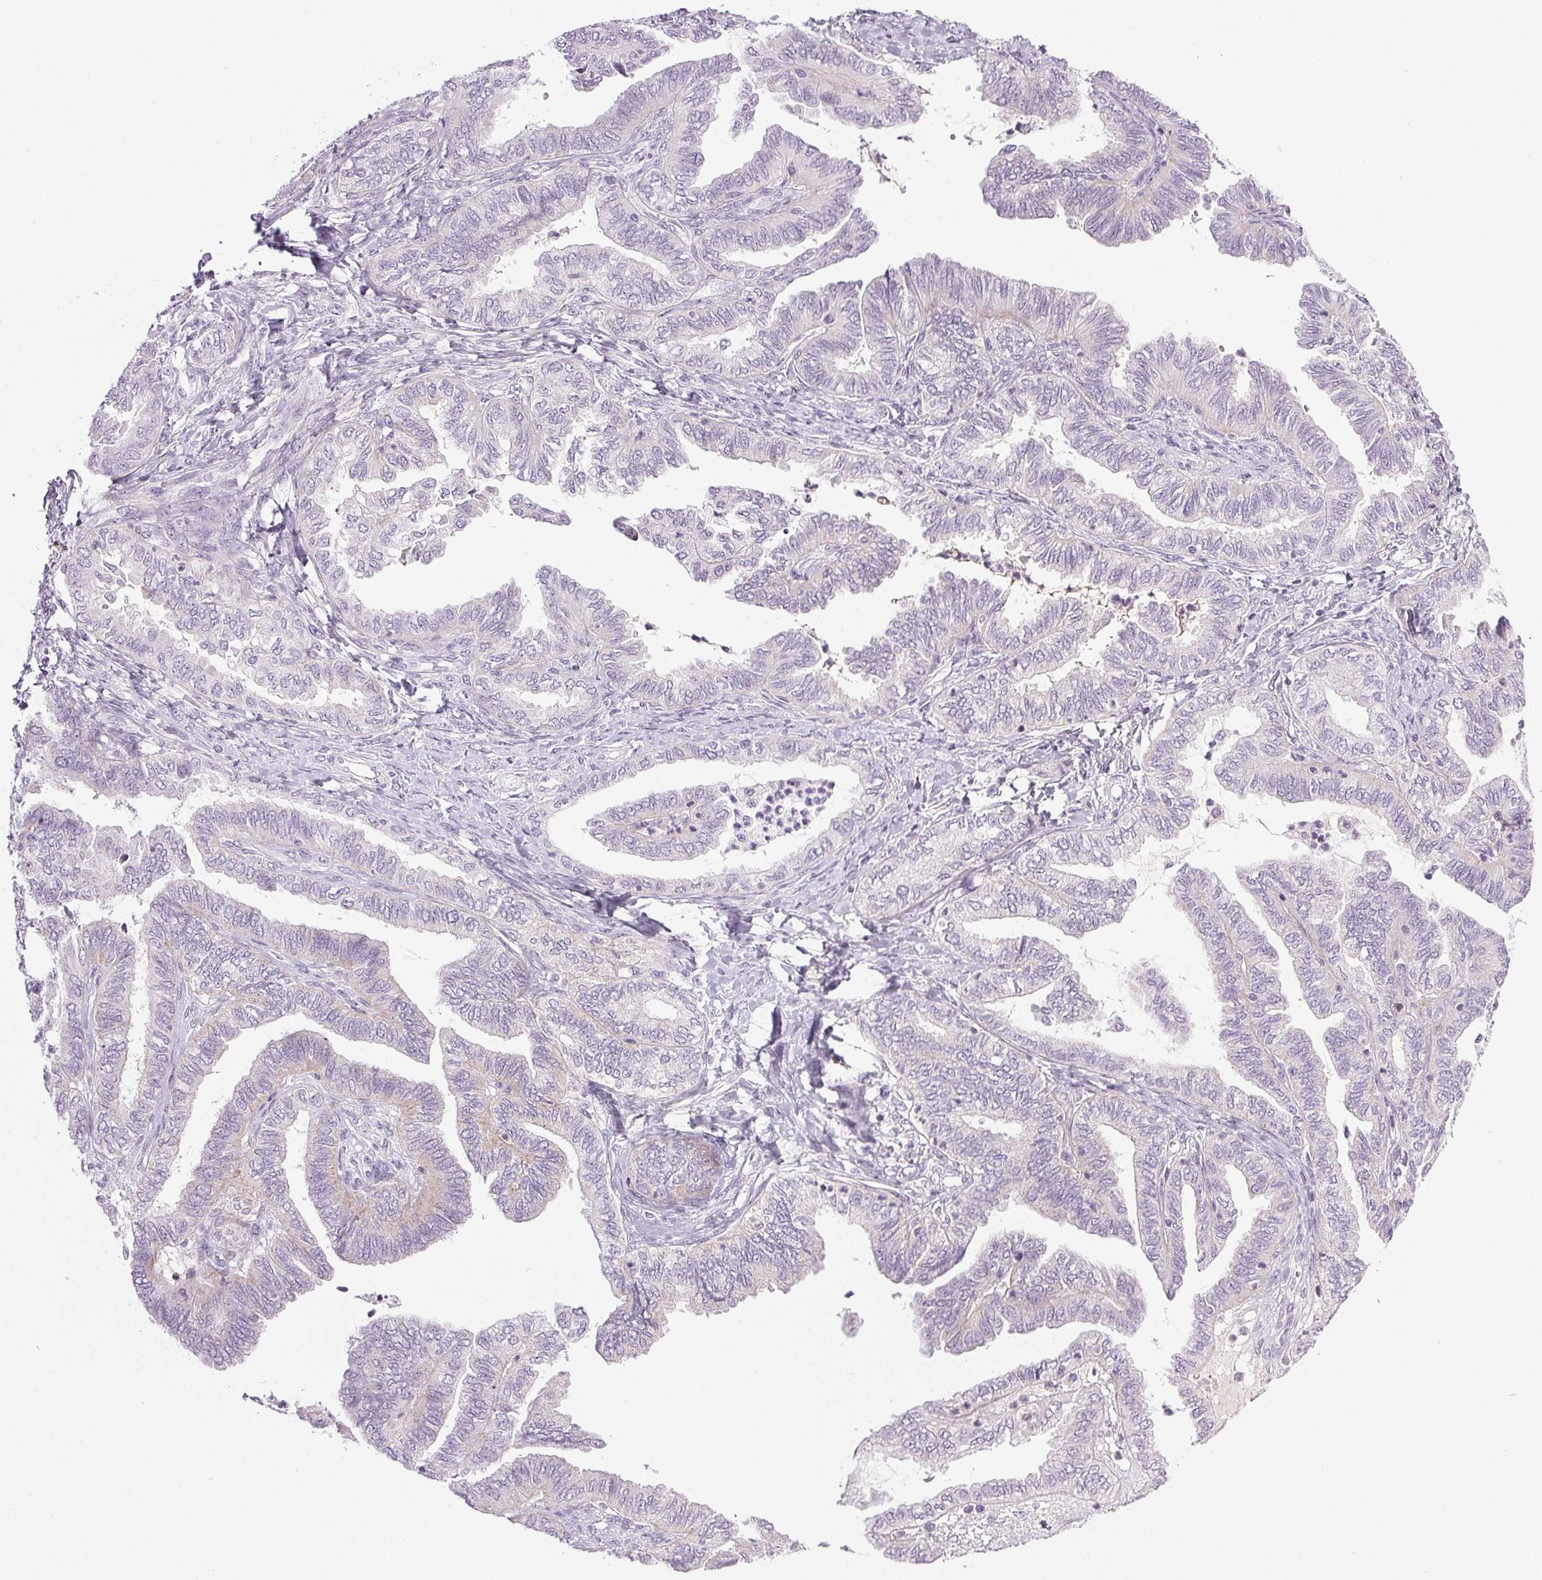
{"staining": {"intensity": "negative", "quantity": "none", "location": "none"}, "tissue": "ovarian cancer", "cell_type": "Tumor cells", "image_type": "cancer", "snomed": [{"axis": "morphology", "description": "Carcinoma, endometroid"}, {"axis": "topography", "description": "Ovary"}], "caption": "This is an IHC histopathology image of human ovarian cancer (endometroid carcinoma). There is no positivity in tumor cells.", "gene": "COL7A1", "patient": {"sex": "female", "age": 70}}